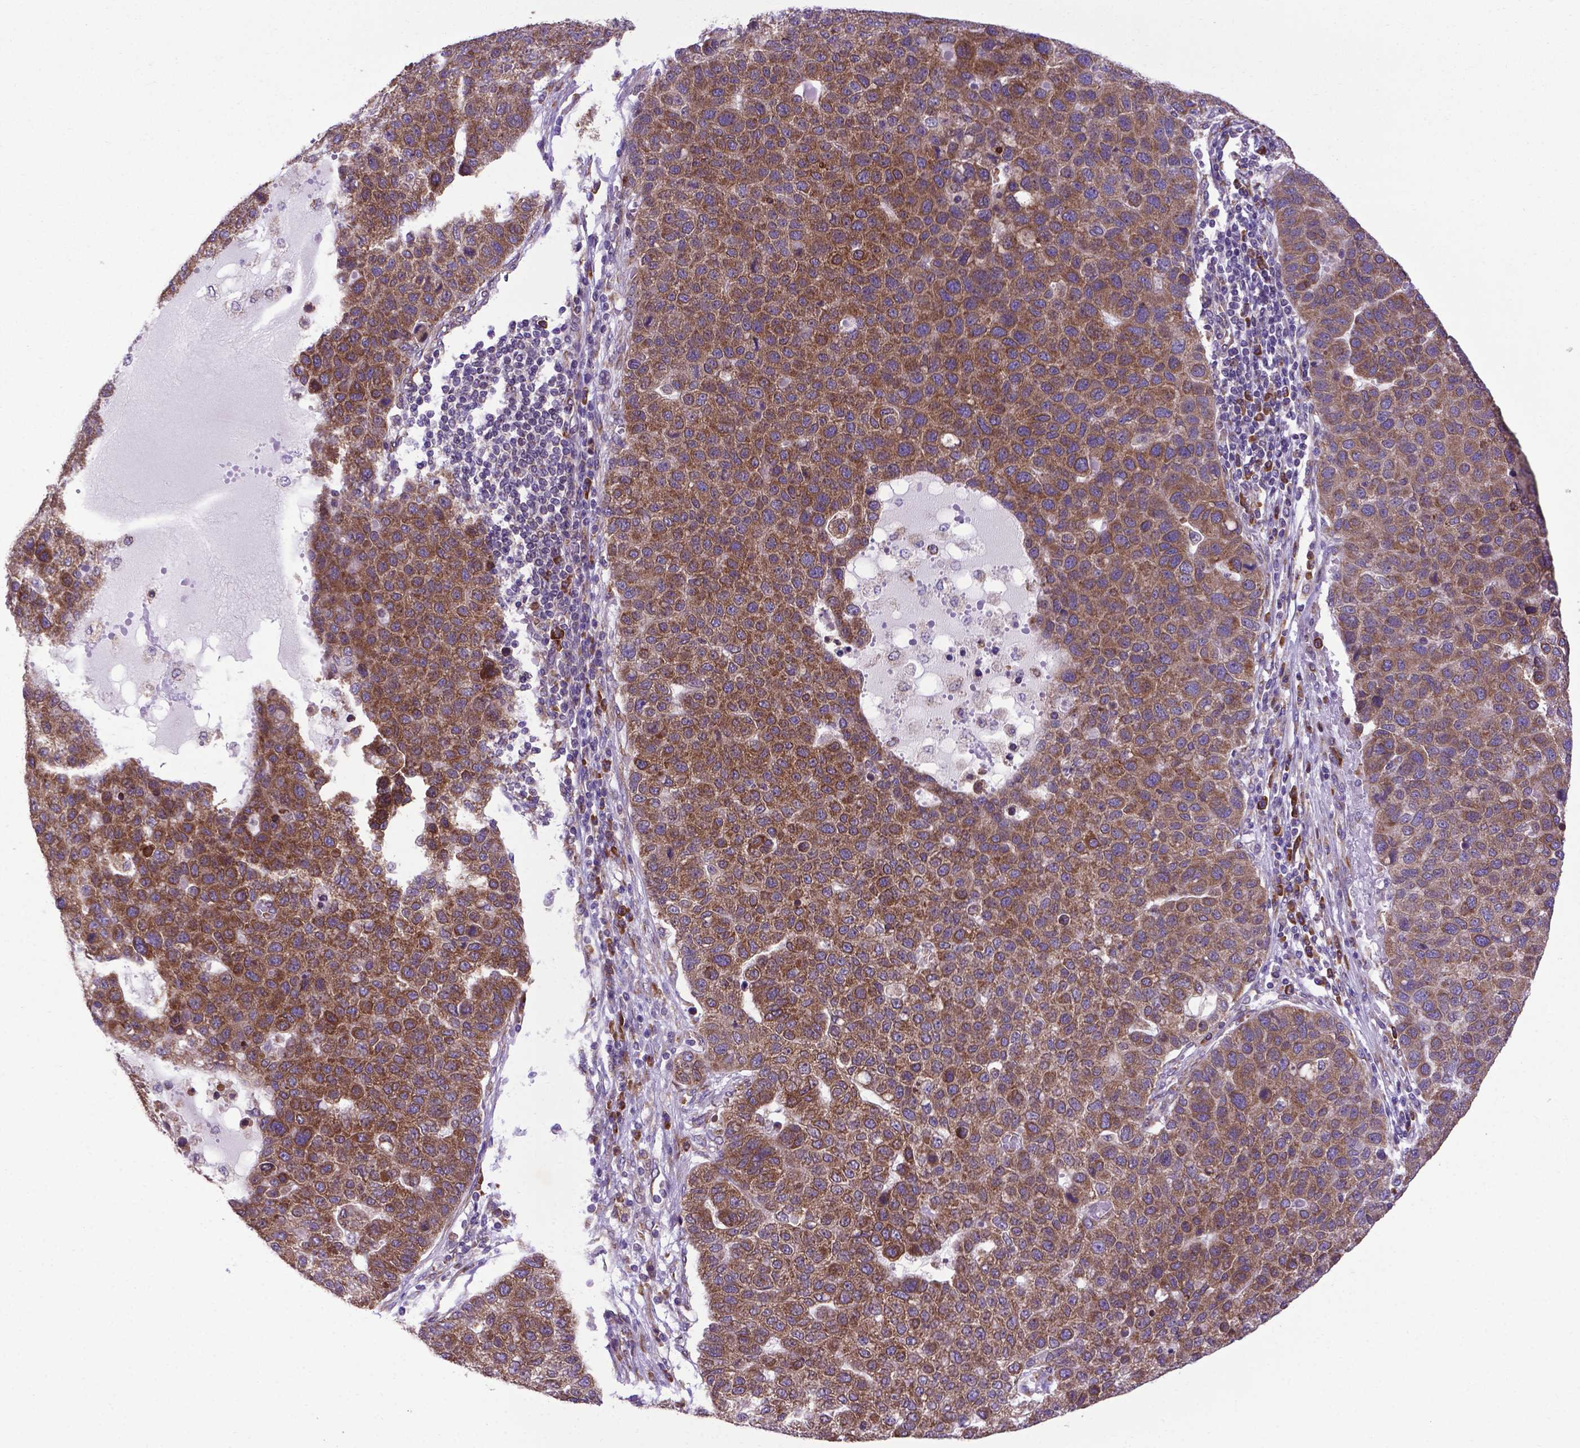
{"staining": {"intensity": "moderate", "quantity": ">75%", "location": "cytoplasmic/membranous"}, "tissue": "pancreatic cancer", "cell_type": "Tumor cells", "image_type": "cancer", "snomed": [{"axis": "morphology", "description": "Adenocarcinoma, NOS"}, {"axis": "topography", "description": "Pancreas"}], "caption": "Human adenocarcinoma (pancreatic) stained with a brown dye shows moderate cytoplasmic/membranous positive positivity in approximately >75% of tumor cells.", "gene": "WDR83OS", "patient": {"sex": "female", "age": 61}}